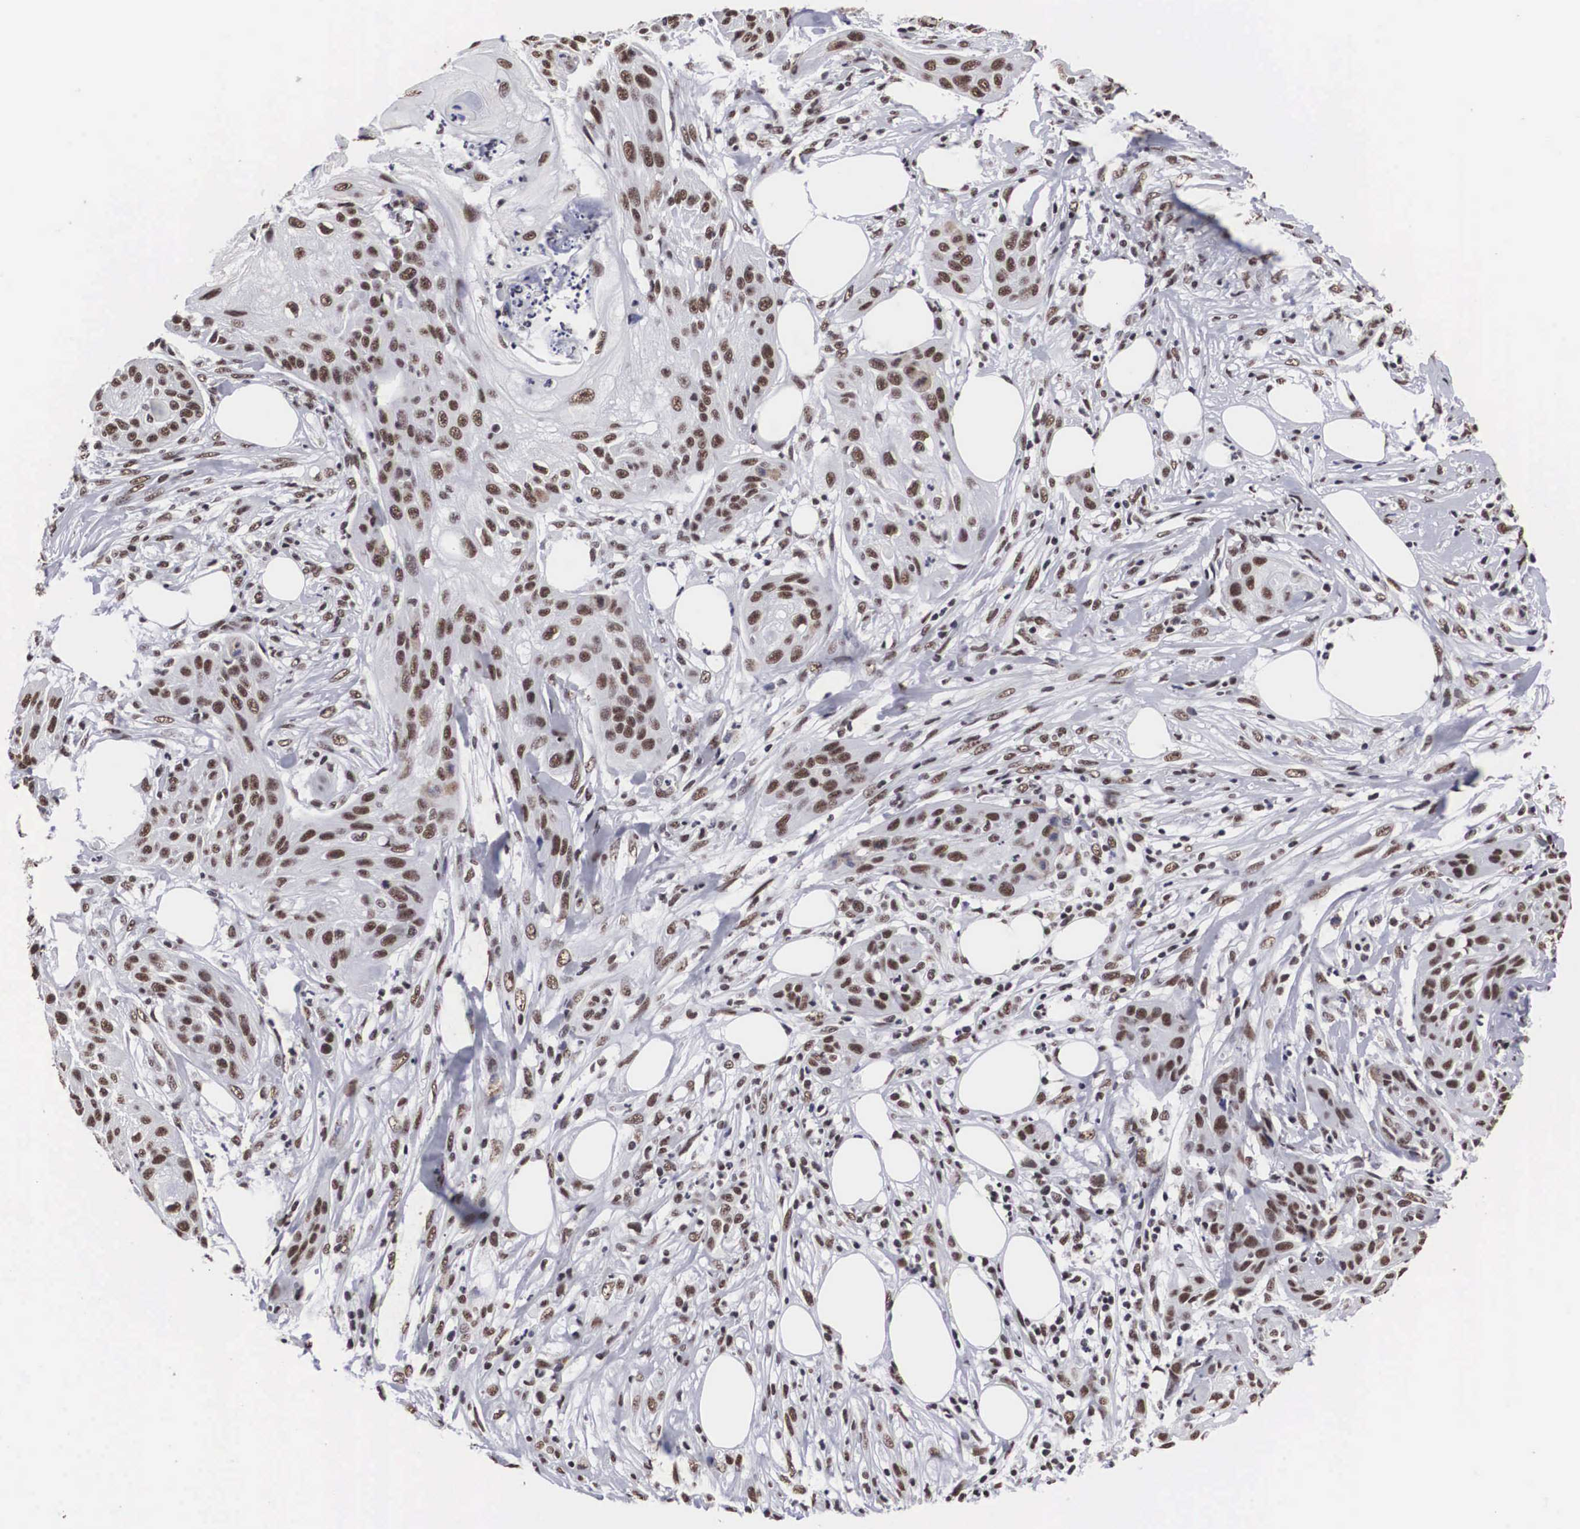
{"staining": {"intensity": "moderate", "quantity": "25%-75%", "location": "nuclear"}, "tissue": "skin cancer", "cell_type": "Tumor cells", "image_type": "cancer", "snomed": [{"axis": "morphology", "description": "Squamous cell carcinoma, NOS"}, {"axis": "topography", "description": "Skin"}], "caption": "Brown immunohistochemical staining in skin cancer (squamous cell carcinoma) shows moderate nuclear staining in approximately 25%-75% of tumor cells. Nuclei are stained in blue.", "gene": "ACIN1", "patient": {"sex": "female", "age": 88}}